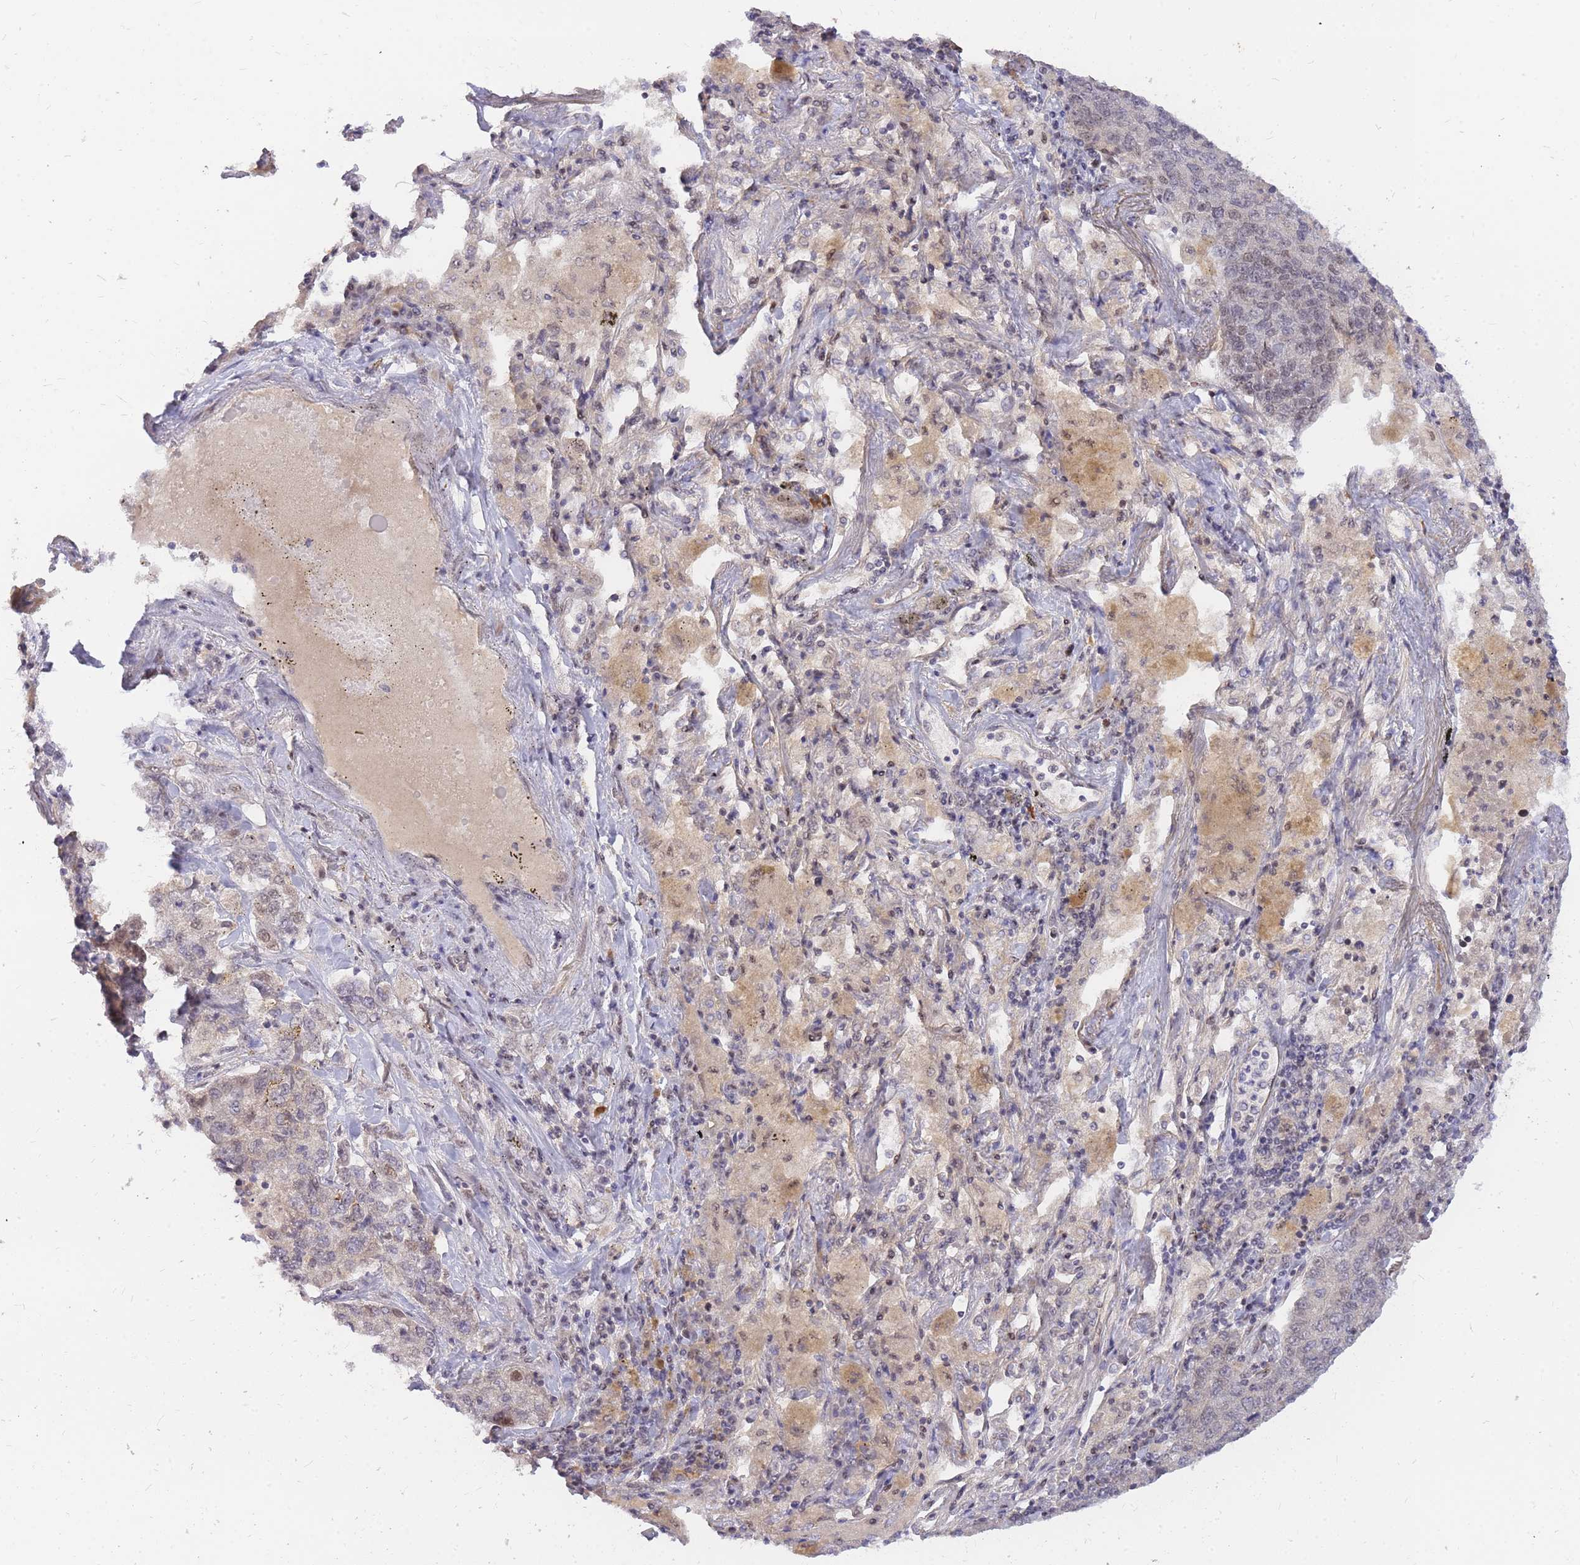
{"staining": {"intensity": "moderate", "quantity": "<25%", "location": "nuclear"}, "tissue": "lung cancer", "cell_type": "Tumor cells", "image_type": "cancer", "snomed": [{"axis": "morphology", "description": "Adenocarcinoma, NOS"}, {"axis": "topography", "description": "Lung"}], "caption": "This is a photomicrograph of IHC staining of lung cancer (adenocarcinoma), which shows moderate positivity in the nuclear of tumor cells.", "gene": "TLE2", "patient": {"sex": "male", "age": 49}}